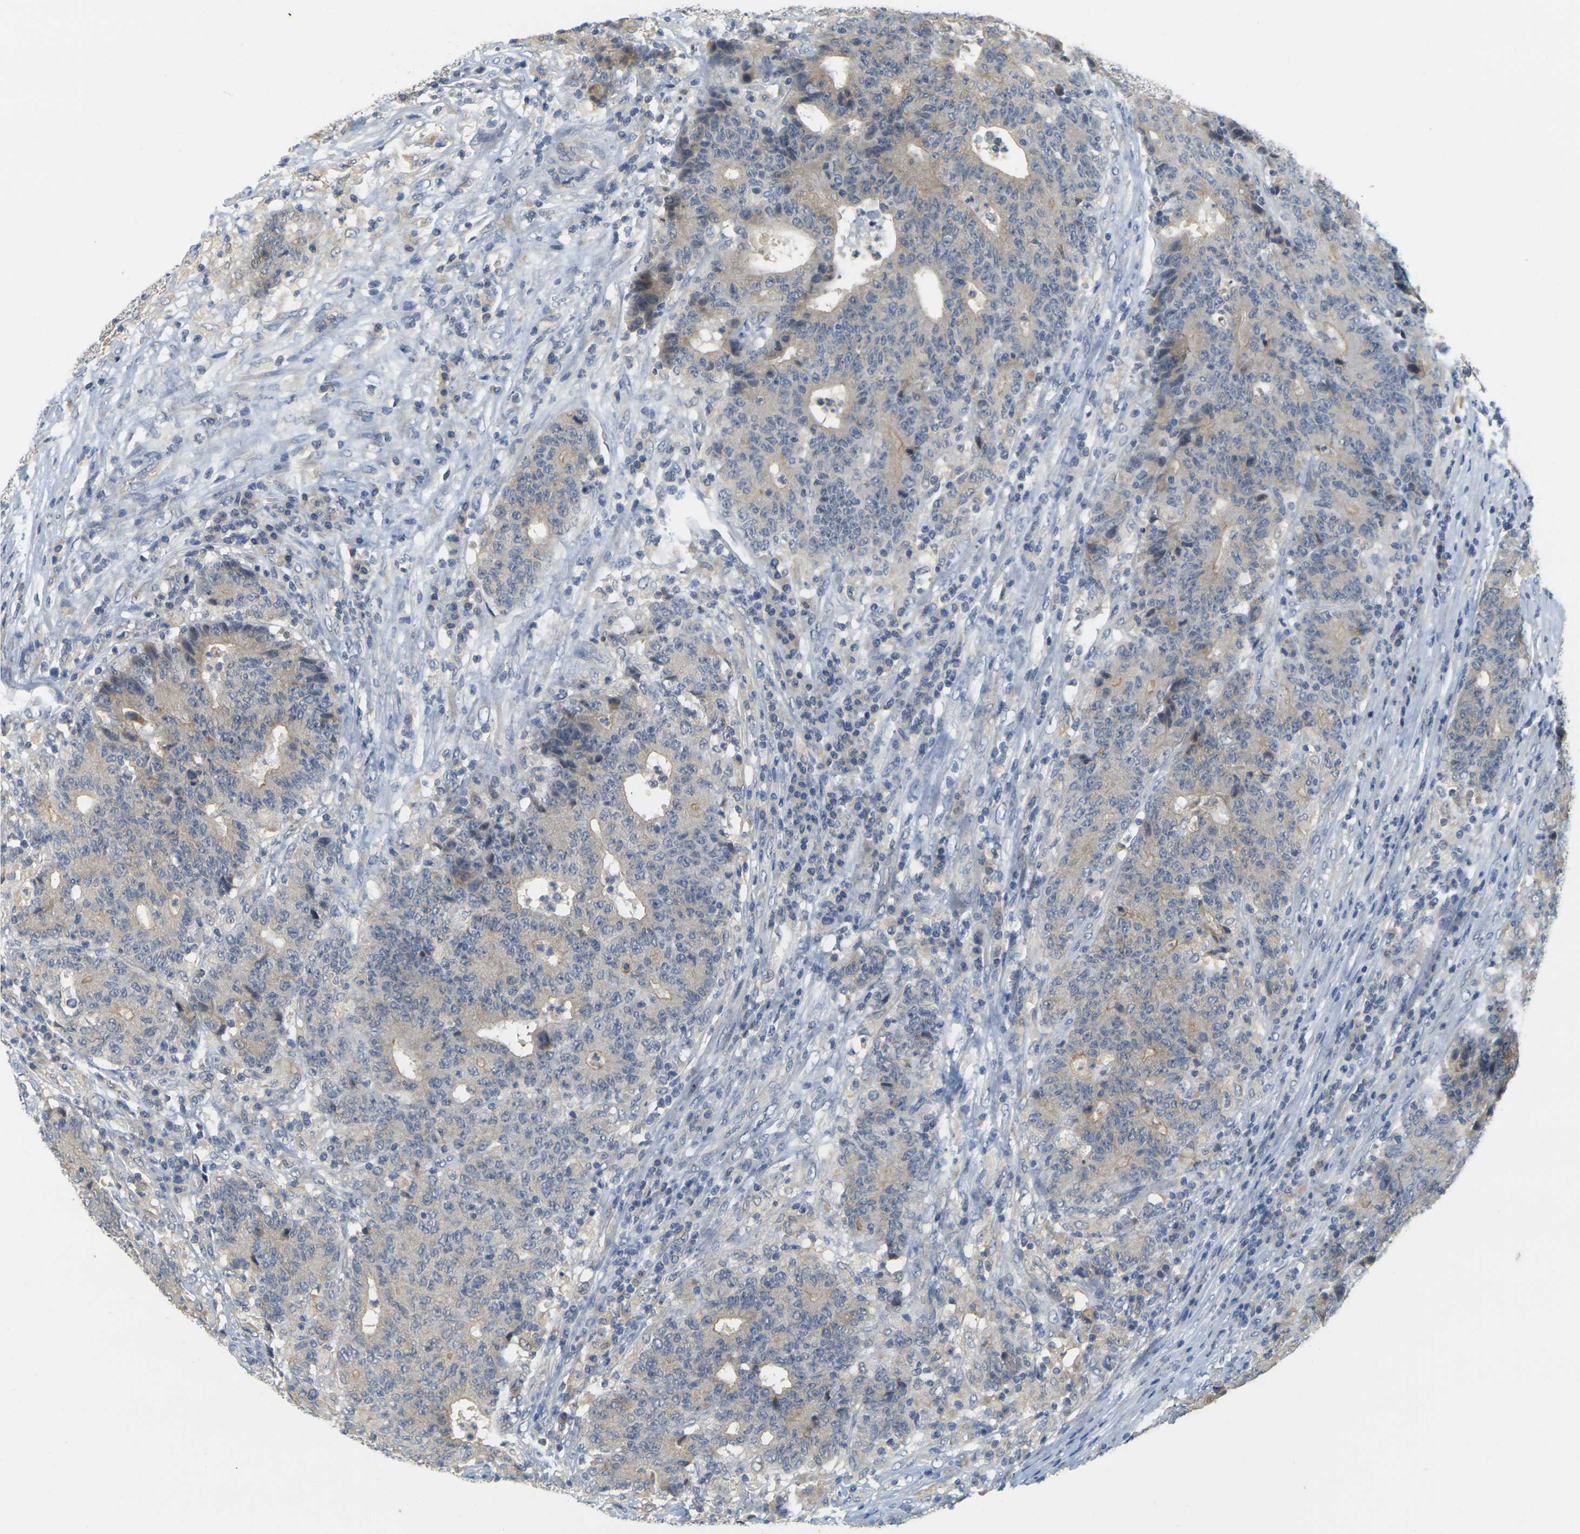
{"staining": {"intensity": "moderate", "quantity": "<25%", "location": "cytoplasmic/membranous"}, "tissue": "colorectal cancer", "cell_type": "Tumor cells", "image_type": "cancer", "snomed": [{"axis": "morphology", "description": "Normal tissue, NOS"}, {"axis": "morphology", "description": "Adenocarcinoma, NOS"}, {"axis": "topography", "description": "Colon"}], "caption": "This image shows immunohistochemistry (IHC) staining of human colorectal cancer, with low moderate cytoplasmic/membranous staining in about <25% of tumor cells.", "gene": "GDAP1", "patient": {"sex": "female", "age": 75}}